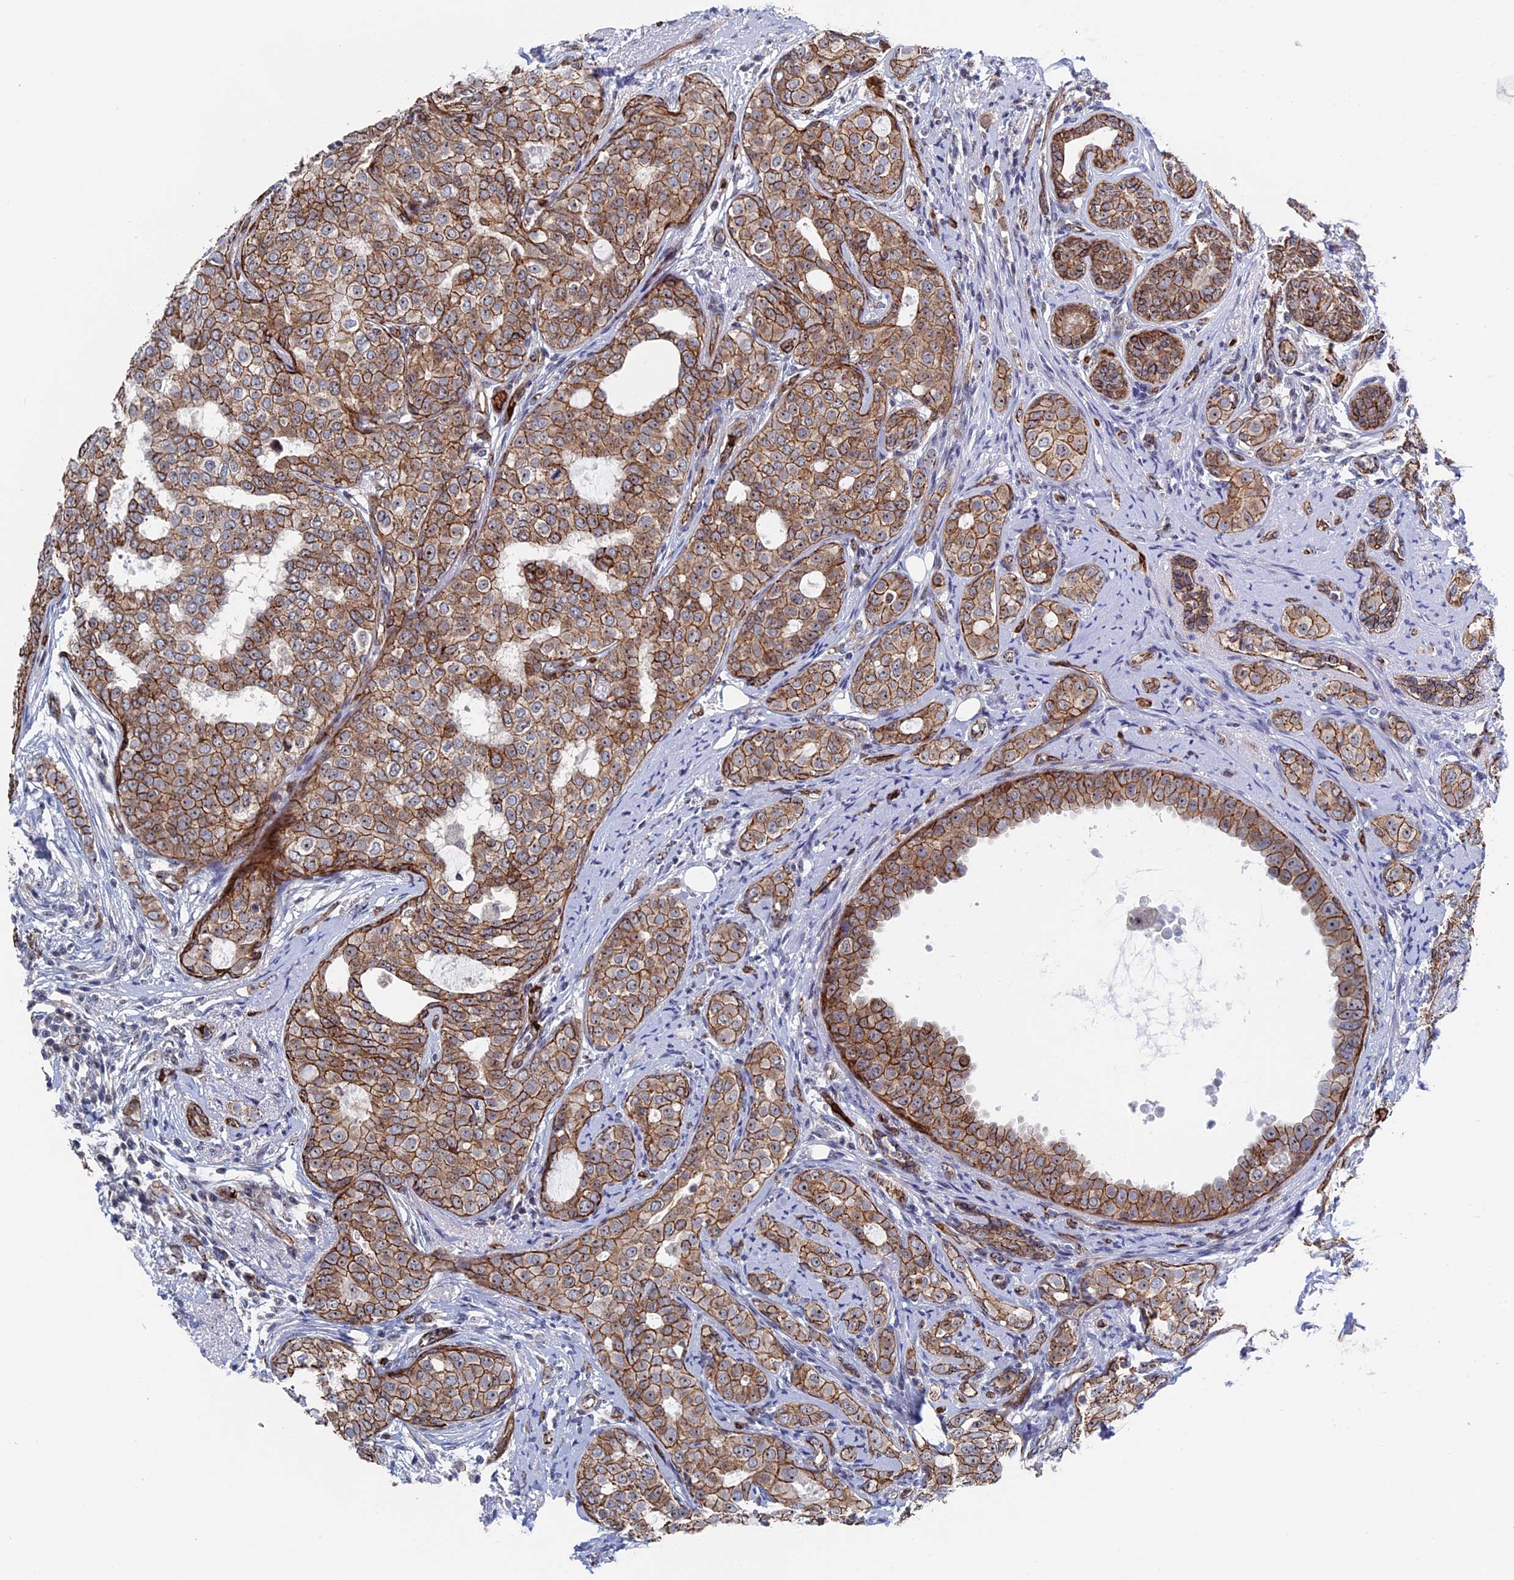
{"staining": {"intensity": "moderate", "quantity": ">75%", "location": "cytoplasmic/membranous,nuclear"}, "tissue": "breast cancer", "cell_type": "Tumor cells", "image_type": "cancer", "snomed": [{"axis": "morphology", "description": "Lobular carcinoma"}, {"axis": "topography", "description": "Breast"}], "caption": "Tumor cells display medium levels of moderate cytoplasmic/membranous and nuclear positivity in about >75% of cells in human breast cancer.", "gene": "EXOSC9", "patient": {"sex": "female", "age": 51}}